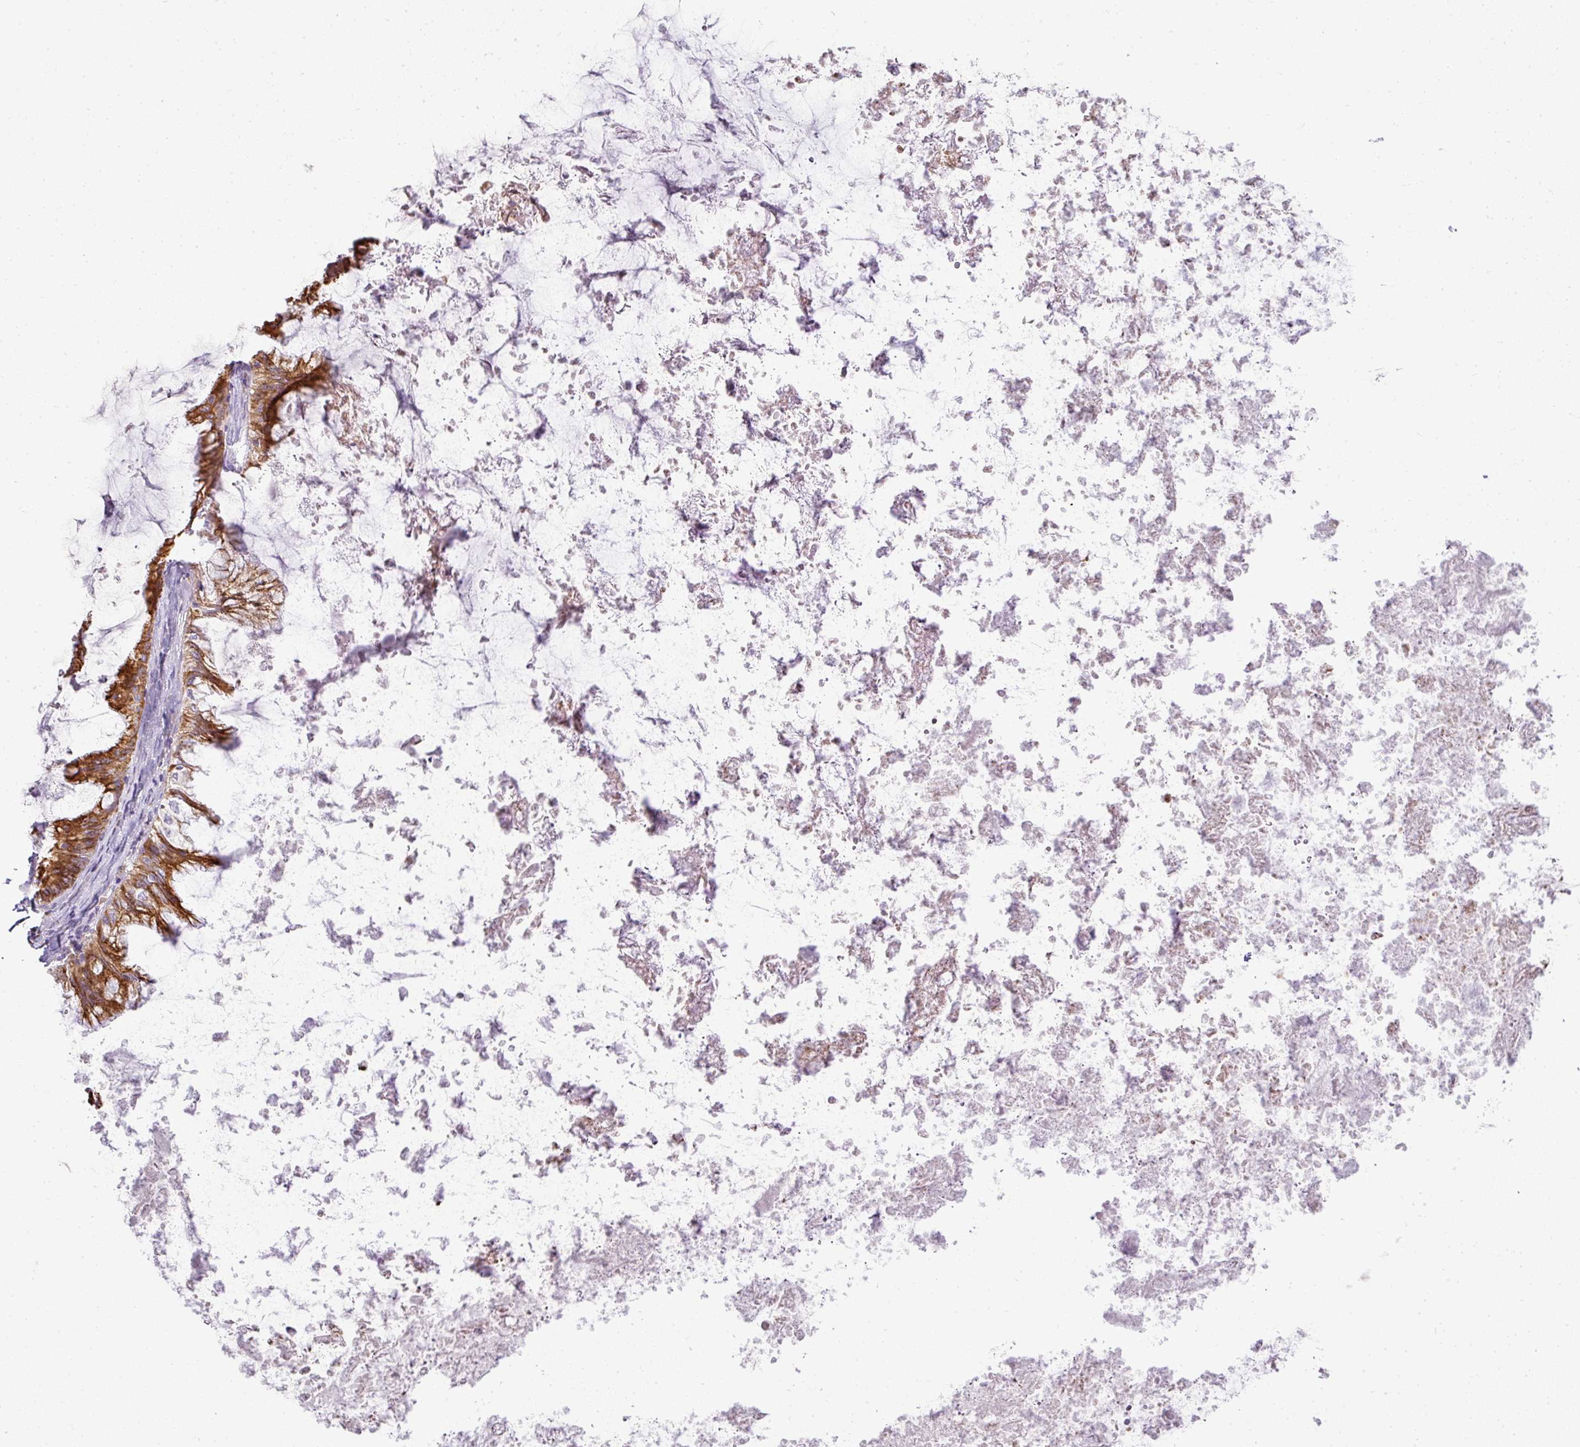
{"staining": {"intensity": "strong", "quantity": ">75%", "location": "cytoplasmic/membranous"}, "tissue": "ovarian cancer", "cell_type": "Tumor cells", "image_type": "cancer", "snomed": [{"axis": "morphology", "description": "Cystadenocarcinoma, mucinous, NOS"}, {"axis": "topography", "description": "Ovary"}], "caption": "Protein expression analysis of human mucinous cystadenocarcinoma (ovarian) reveals strong cytoplasmic/membranous positivity in approximately >75% of tumor cells.", "gene": "ANKRD18A", "patient": {"sex": "female", "age": 35}}